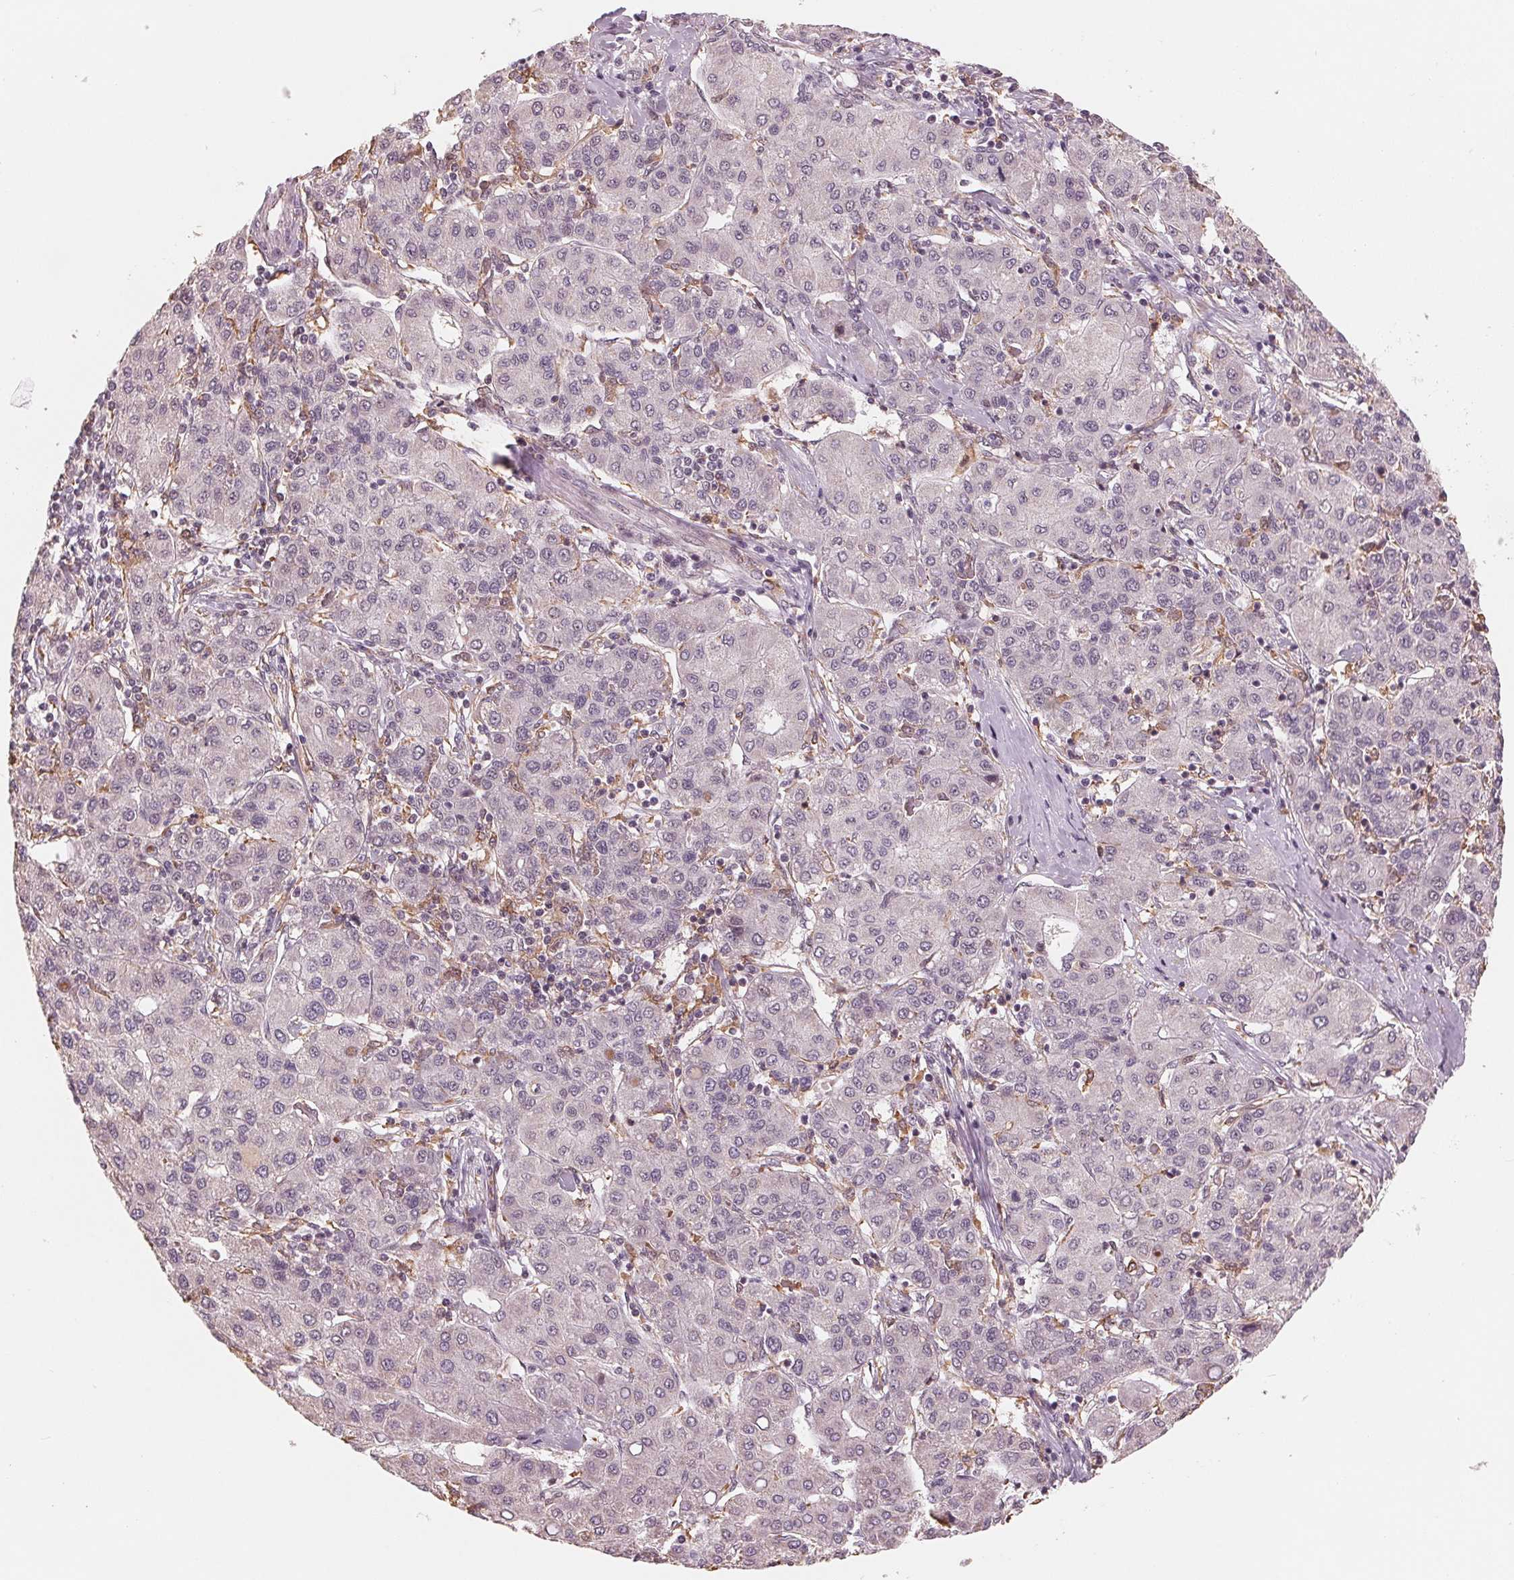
{"staining": {"intensity": "negative", "quantity": "none", "location": "none"}, "tissue": "liver cancer", "cell_type": "Tumor cells", "image_type": "cancer", "snomed": [{"axis": "morphology", "description": "Carcinoma, Hepatocellular, NOS"}, {"axis": "topography", "description": "Liver"}], "caption": "The histopathology image exhibits no significant staining in tumor cells of hepatocellular carcinoma (liver).", "gene": "IL9R", "patient": {"sex": "male", "age": 65}}